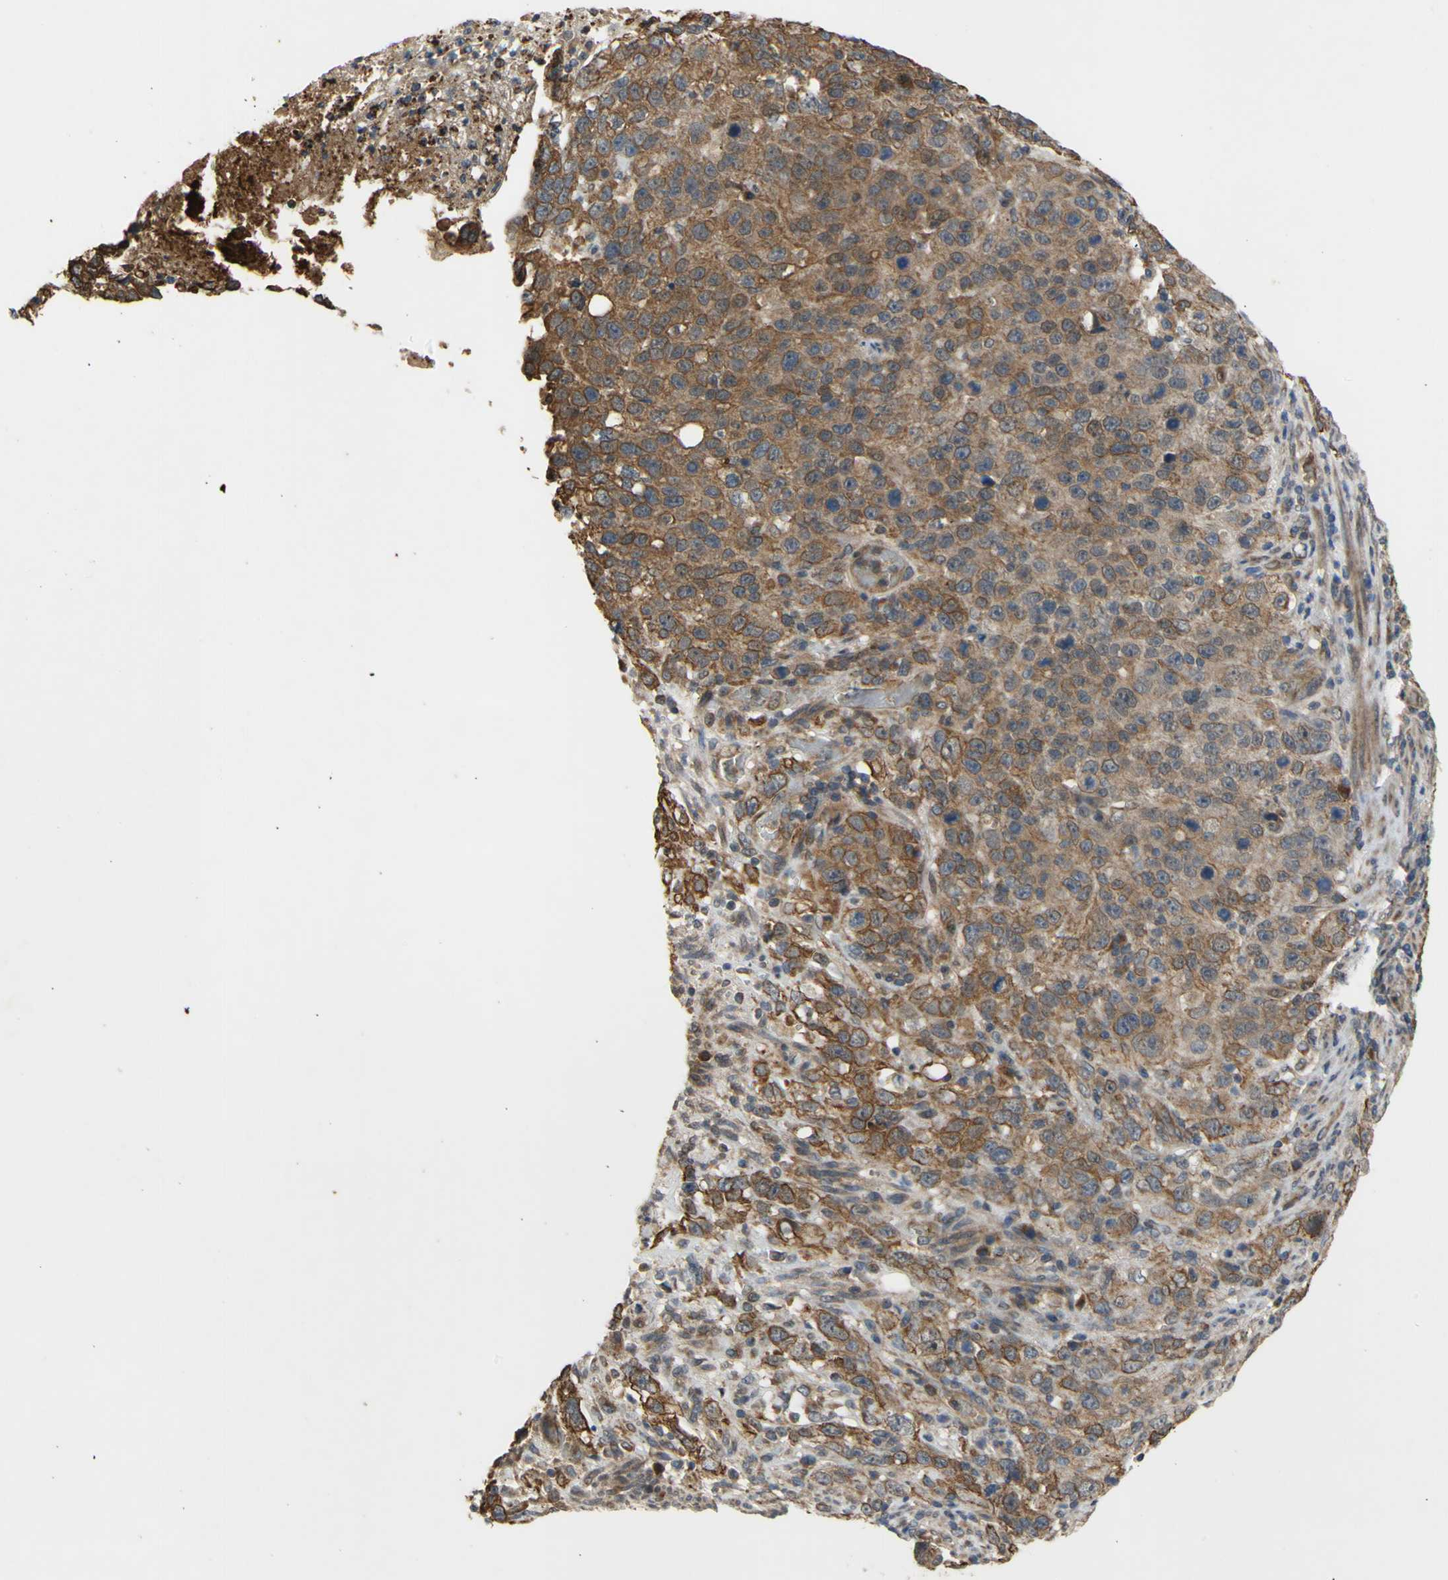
{"staining": {"intensity": "moderate", "quantity": ">75%", "location": "cytoplasmic/membranous"}, "tissue": "stomach cancer", "cell_type": "Tumor cells", "image_type": "cancer", "snomed": [{"axis": "morphology", "description": "Normal tissue, NOS"}, {"axis": "morphology", "description": "Adenocarcinoma, NOS"}, {"axis": "topography", "description": "Stomach"}], "caption": "The image displays a brown stain indicating the presence of a protein in the cytoplasmic/membranous of tumor cells in adenocarcinoma (stomach).", "gene": "PKN1", "patient": {"sex": "male", "age": 48}}